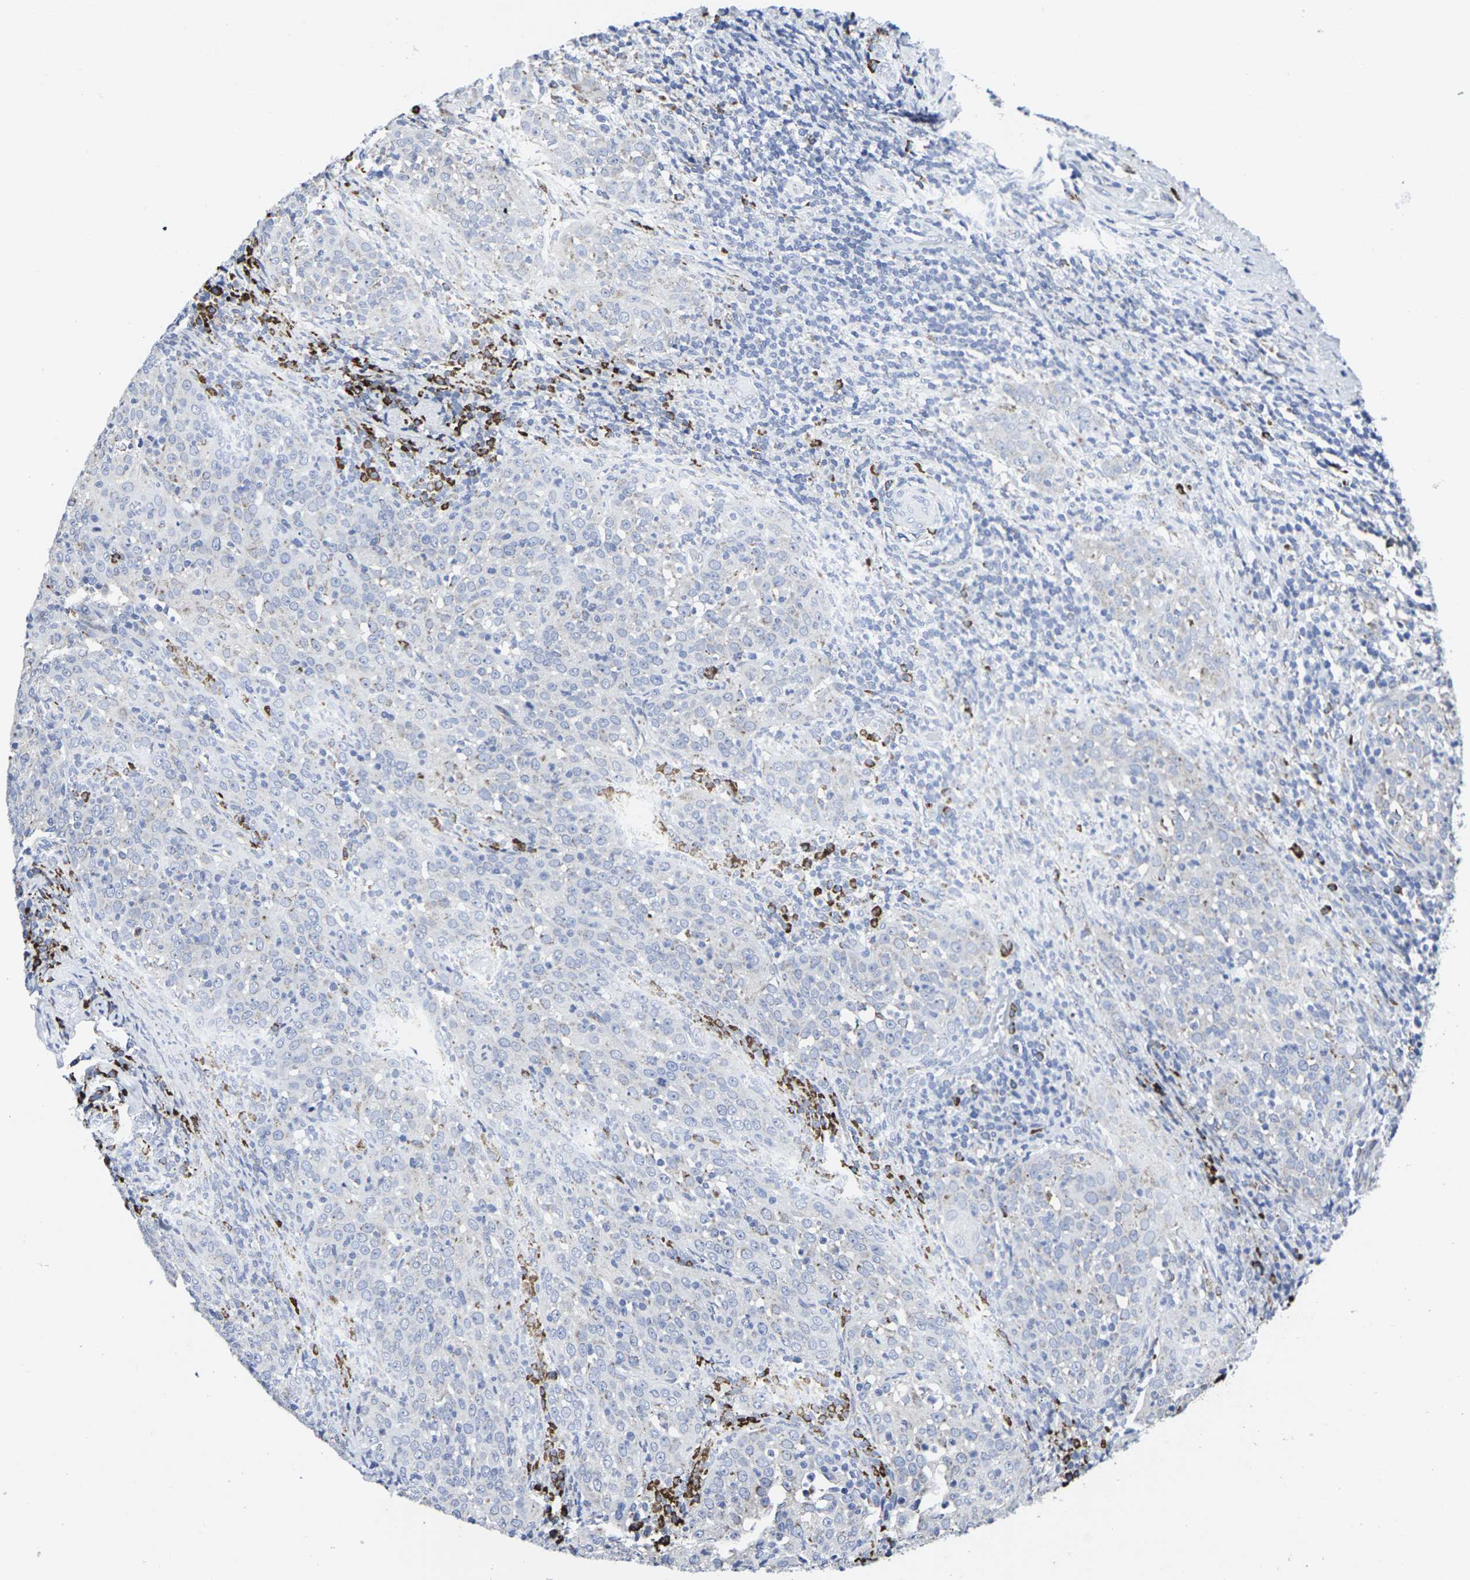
{"staining": {"intensity": "moderate", "quantity": "25%-75%", "location": "cytoplasmic/membranous"}, "tissue": "cervical cancer", "cell_type": "Tumor cells", "image_type": "cancer", "snomed": [{"axis": "morphology", "description": "Squamous cell carcinoma, NOS"}, {"axis": "topography", "description": "Cervix"}], "caption": "This histopathology image reveals cervical cancer stained with IHC to label a protein in brown. The cytoplasmic/membranous of tumor cells show moderate positivity for the protein. Nuclei are counter-stained blue.", "gene": "RPN1", "patient": {"sex": "female", "age": 51}}